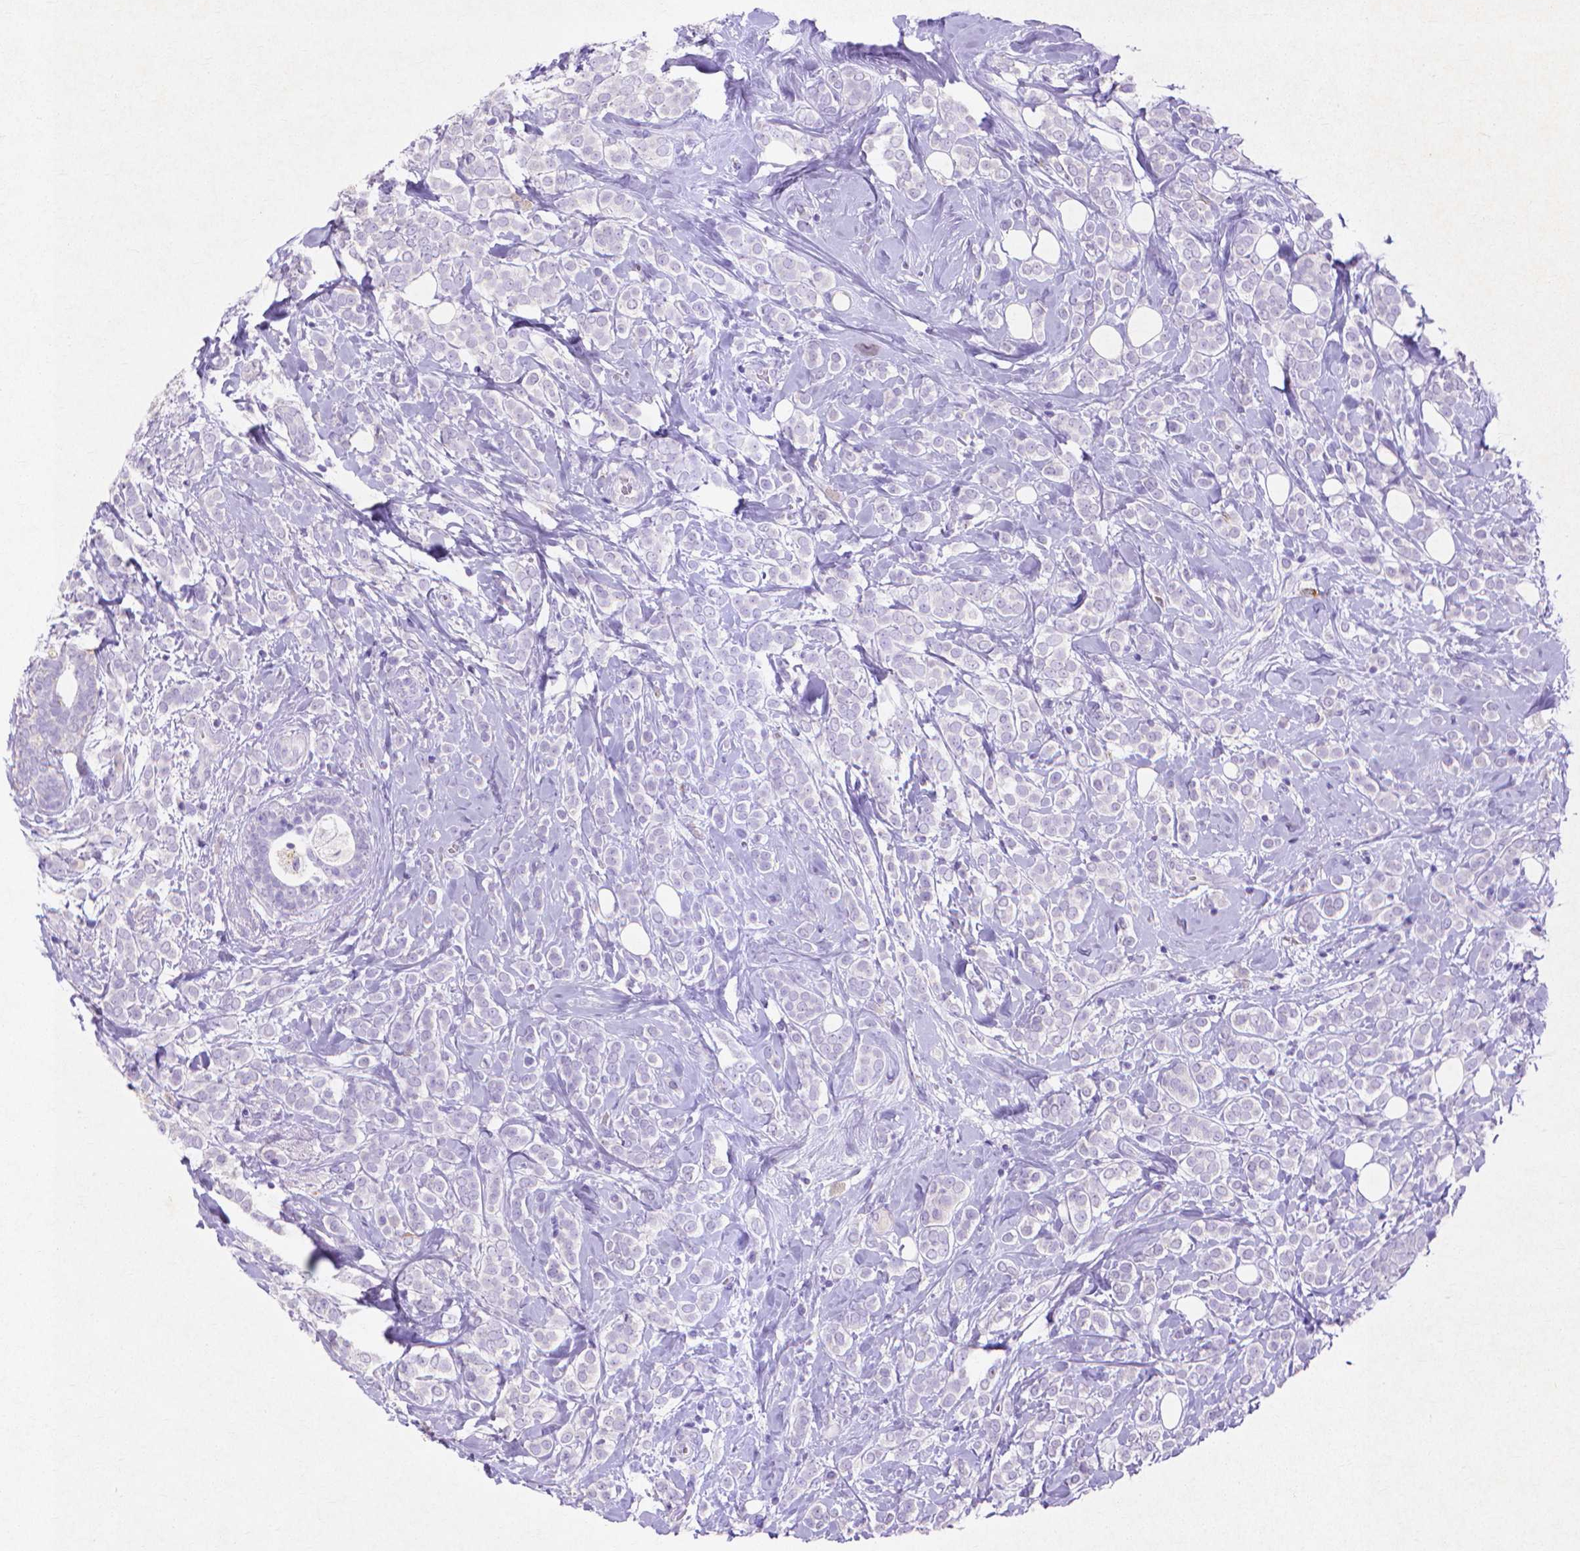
{"staining": {"intensity": "negative", "quantity": "none", "location": "none"}, "tissue": "breast cancer", "cell_type": "Tumor cells", "image_type": "cancer", "snomed": [{"axis": "morphology", "description": "Lobular carcinoma"}, {"axis": "topography", "description": "Breast"}], "caption": "DAB (3,3'-diaminobenzidine) immunohistochemical staining of human breast lobular carcinoma shows no significant positivity in tumor cells. Brightfield microscopy of immunohistochemistry (IHC) stained with DAB (brown) and hematoxylin (blue), captured at high magnification.", "gene": "MMP11", "patient": {"sex": "female", "age": 49}}